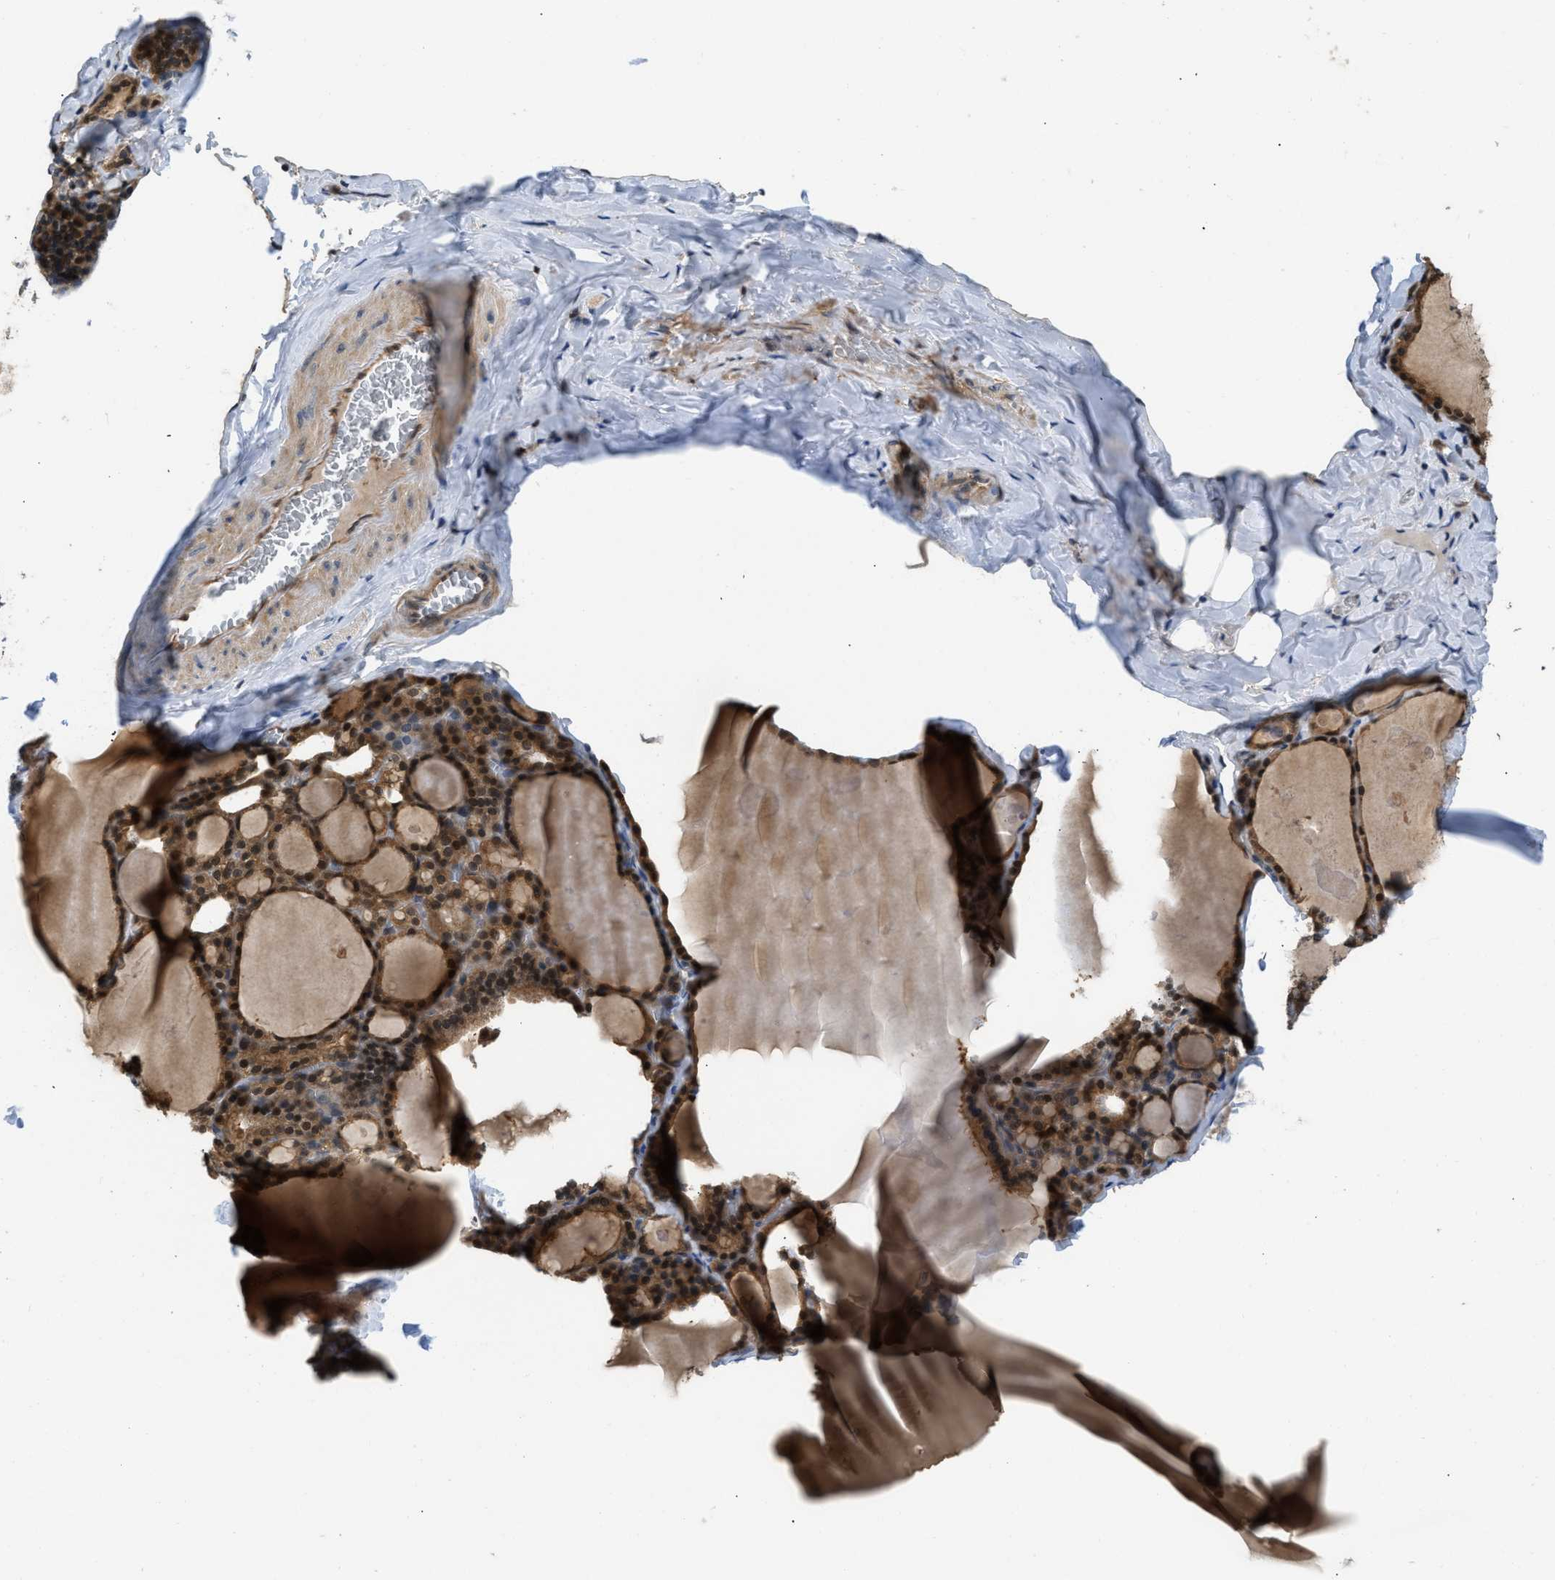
{"staining": {"intensity": "moderate", "quantity": ">75%", "location": "cytoplasmic/membranous,nuclear"}, "tissue": "thyroid gland", "cell_type": "Glandular cells", "image_type": "normal", "snomed": [{"axis": "morphology", "description": "Normal tissue, NOS"}, {"axis": "topography", "description": "Thyroid gland"}], "caption": "Thyroid gland stained with DAB (3,3'-diaminobenzidine) immunohistochemistry (IHC) reveals medium levels of moderate cytoplasmic/membranous,nuclear staining in about >75% of glandular cells. Immunohistochemistry stains the protein of interest in brown and the nuclei are stained blue.", "gene": "TES", "patient": {"sex": "male", "age": 56}}